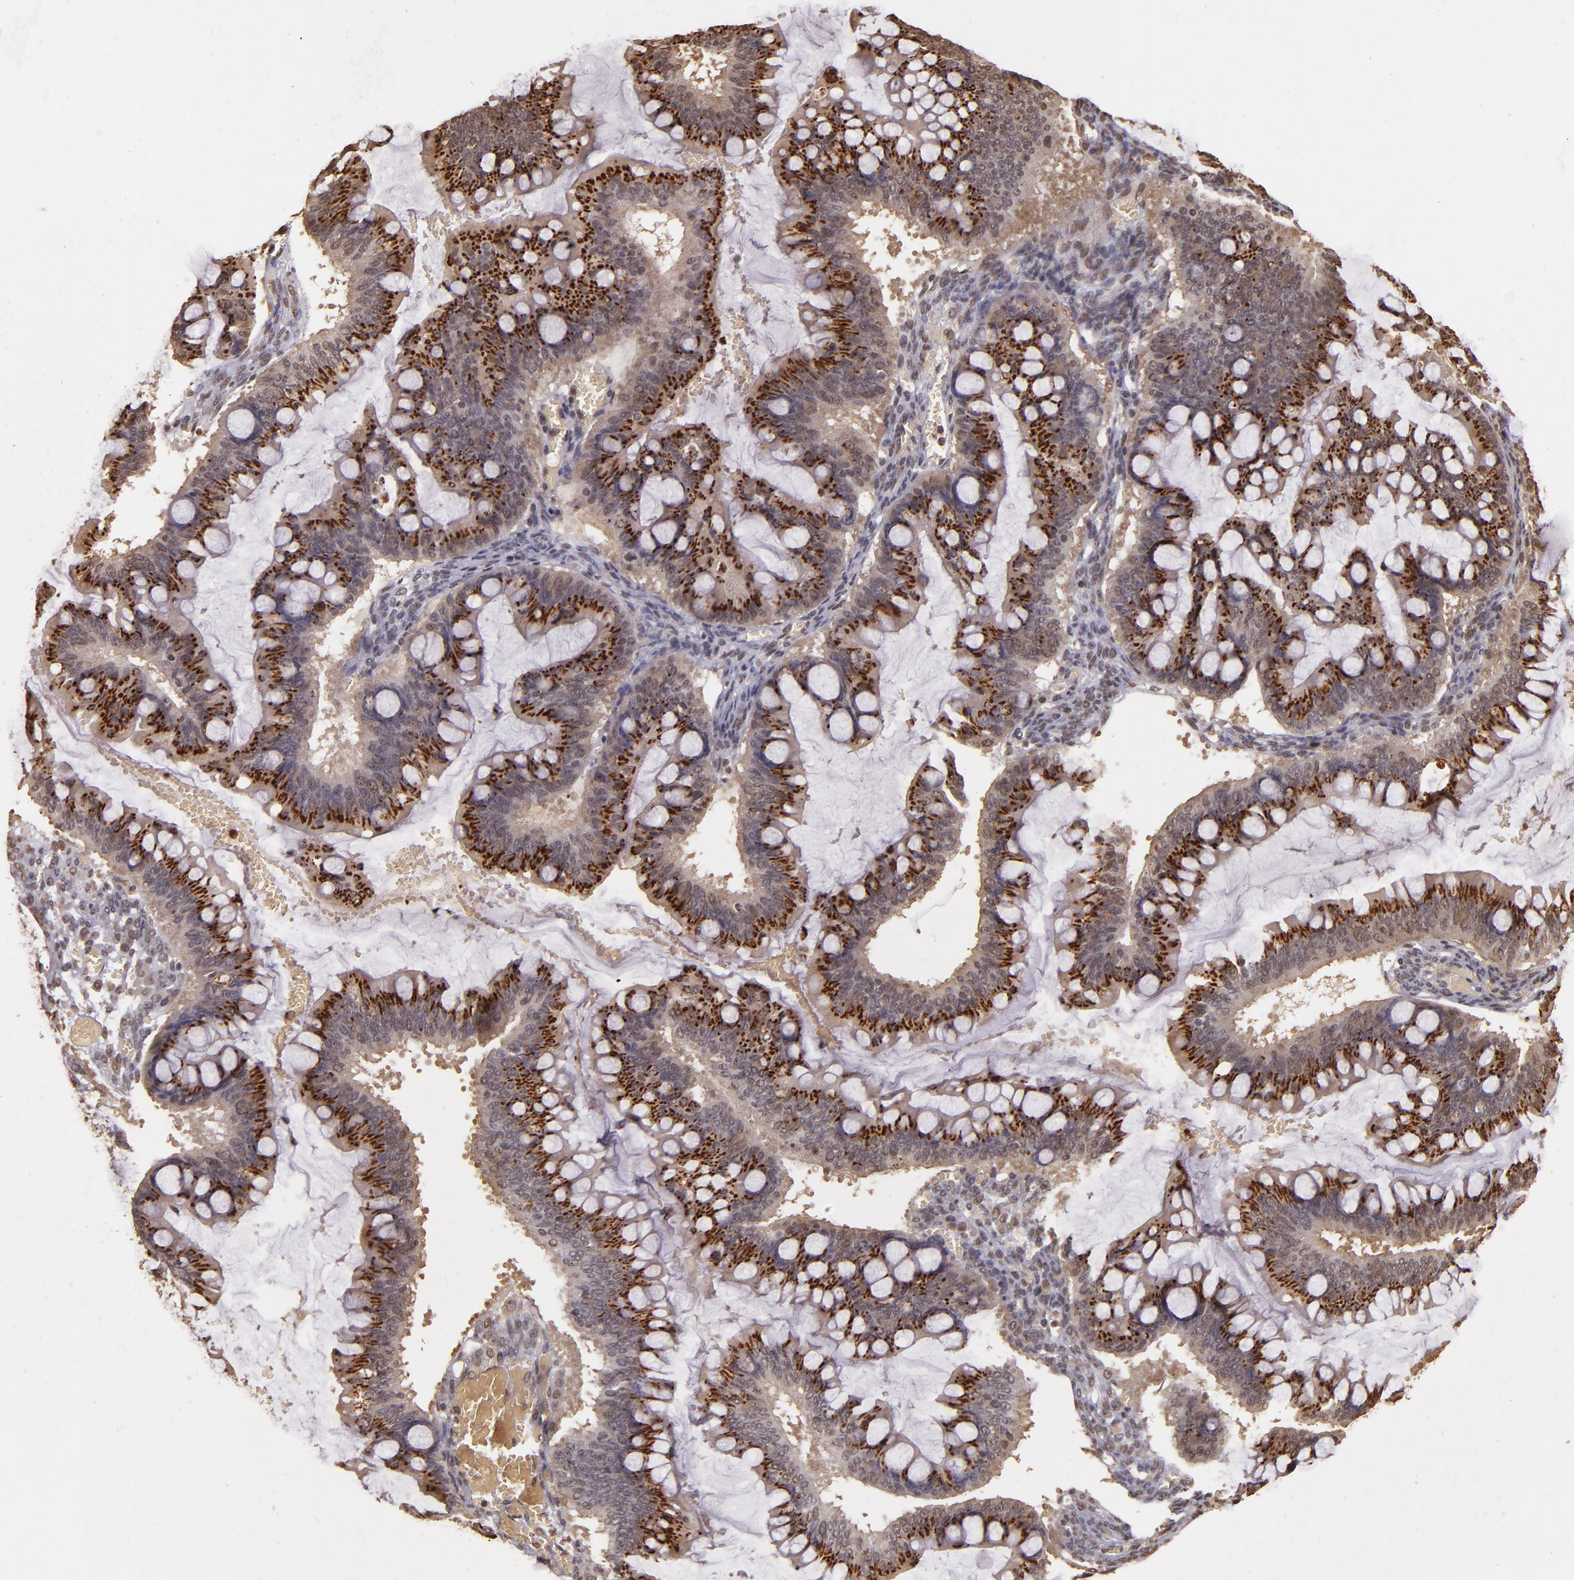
{"staining": {"intensity": "moderate", "quantity": ">75%", "location": "cytoplasmic/membranous,nuclear"}, "tissue": "ovarian cancer", "cell_type": "Tumor cells", "image_type": "cancer", "snomed": [{"axis": "morphology", "description": "Cystadenocarcinoma, mucinous, NOS"}, {"axis": "topography", "description": "Ovary"}], "caption": "An immunohistochemistry (IHC) photomicrograph of neoplastic tissue is shown. Protein staining in brown labels moderate cytoplasmic/membranous and nuclear positivity in mucinous cystadenocarcinoma (ovarian) within tumor cells.", "gene": "CUL1", "patient": {"sex": "female", "age": 73}}